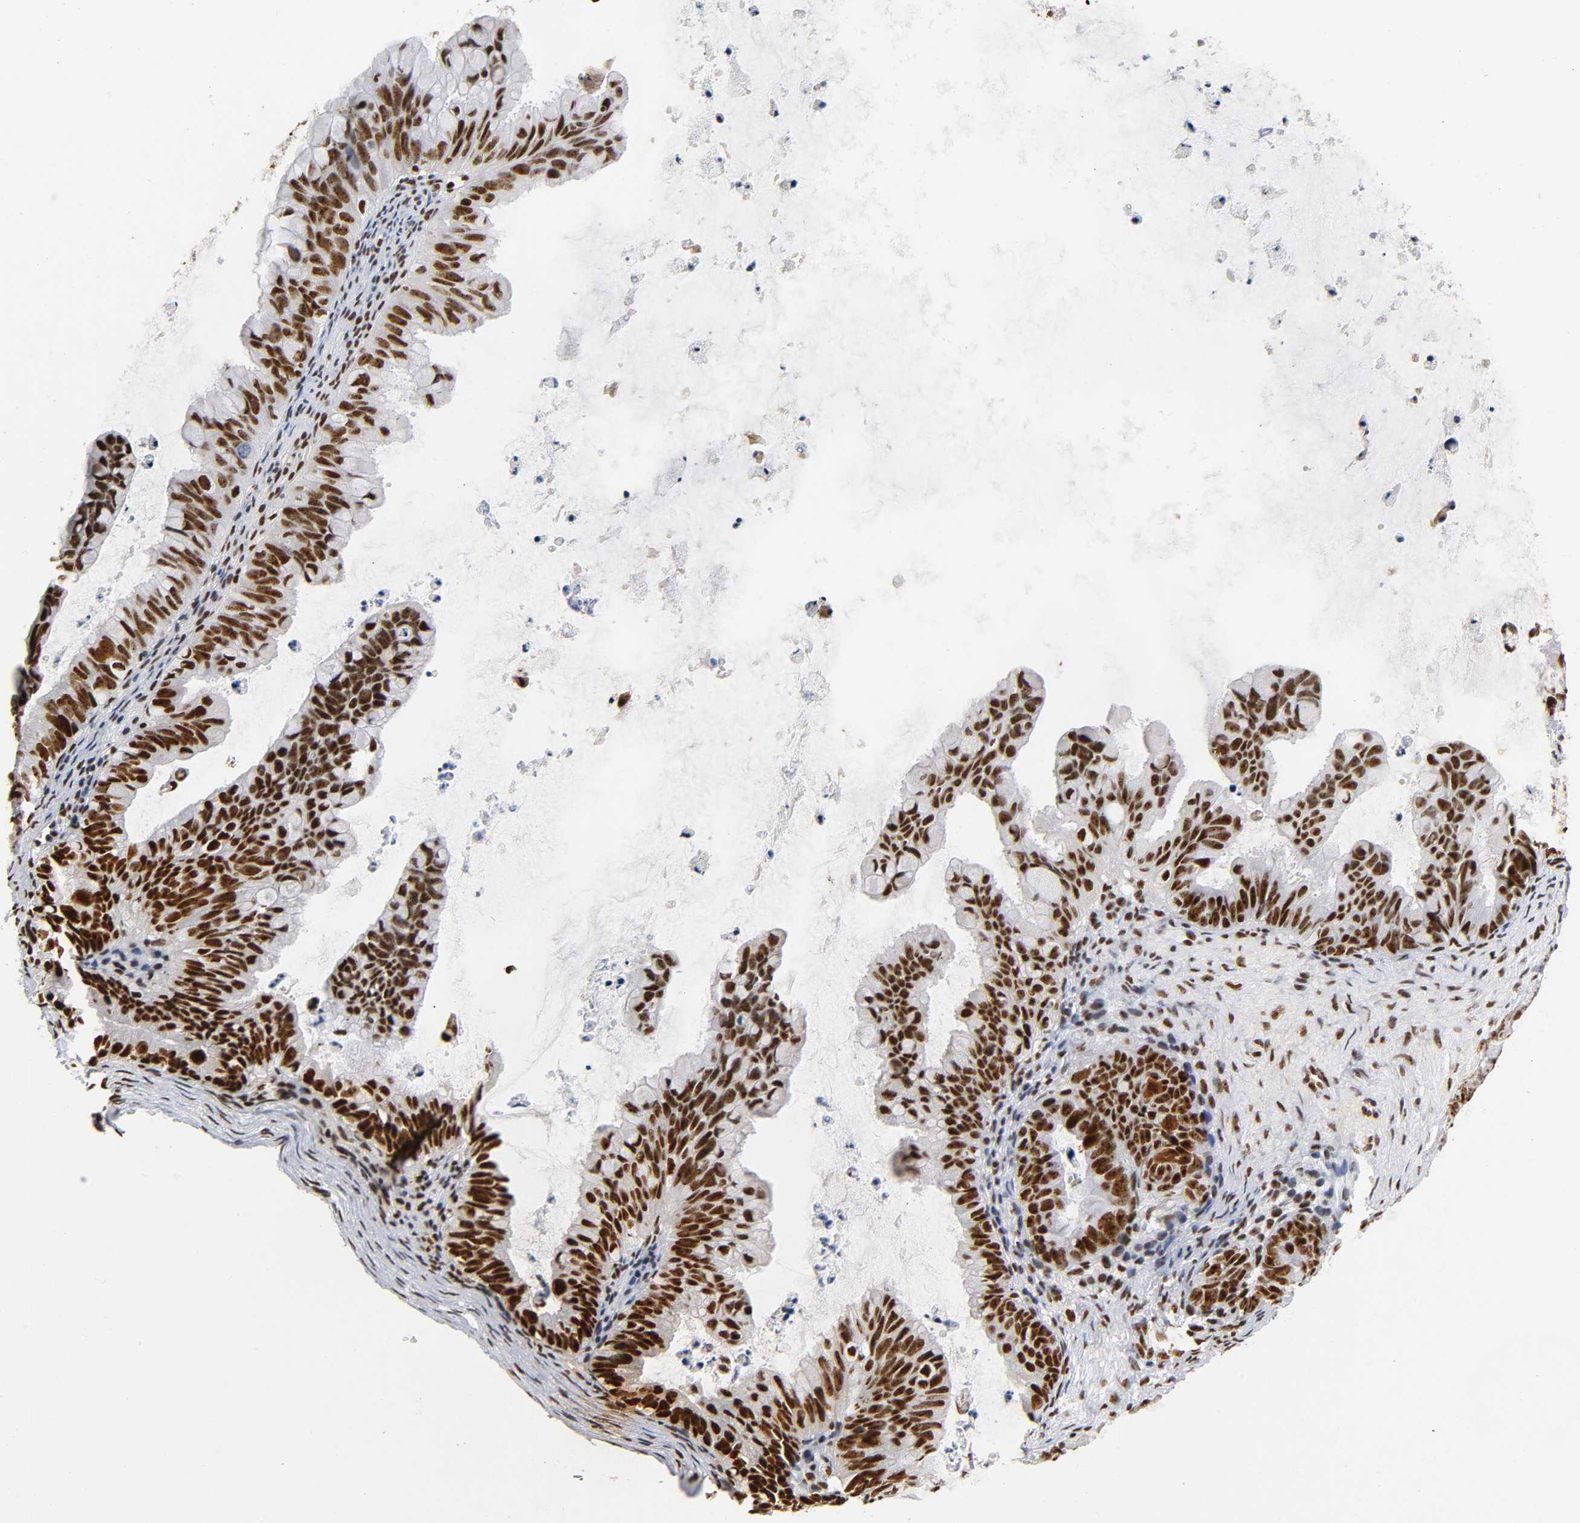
{"staining": {"intensity": "strong", "quantity": ">75%", "location": "nuclear"}, "tissue": "ovarian cancer", "cell_type": "Tumor cells", "image_type": "cancer", "snomed": [{"axis": "morphology", "description": "Cystadenocarcinoma, mucinous, NOS"}, {"axis": "topography", "description": "Ovary"}], "caption": "DAB (3,3'-diaminobenzidine) immunohistochemical staining of ovarian cancer demonstrates strong nuclear protein expression in approximately >75% of tumor cells.", "gene": "UBTF", "patient": {"sex": "female", "age": 36}}